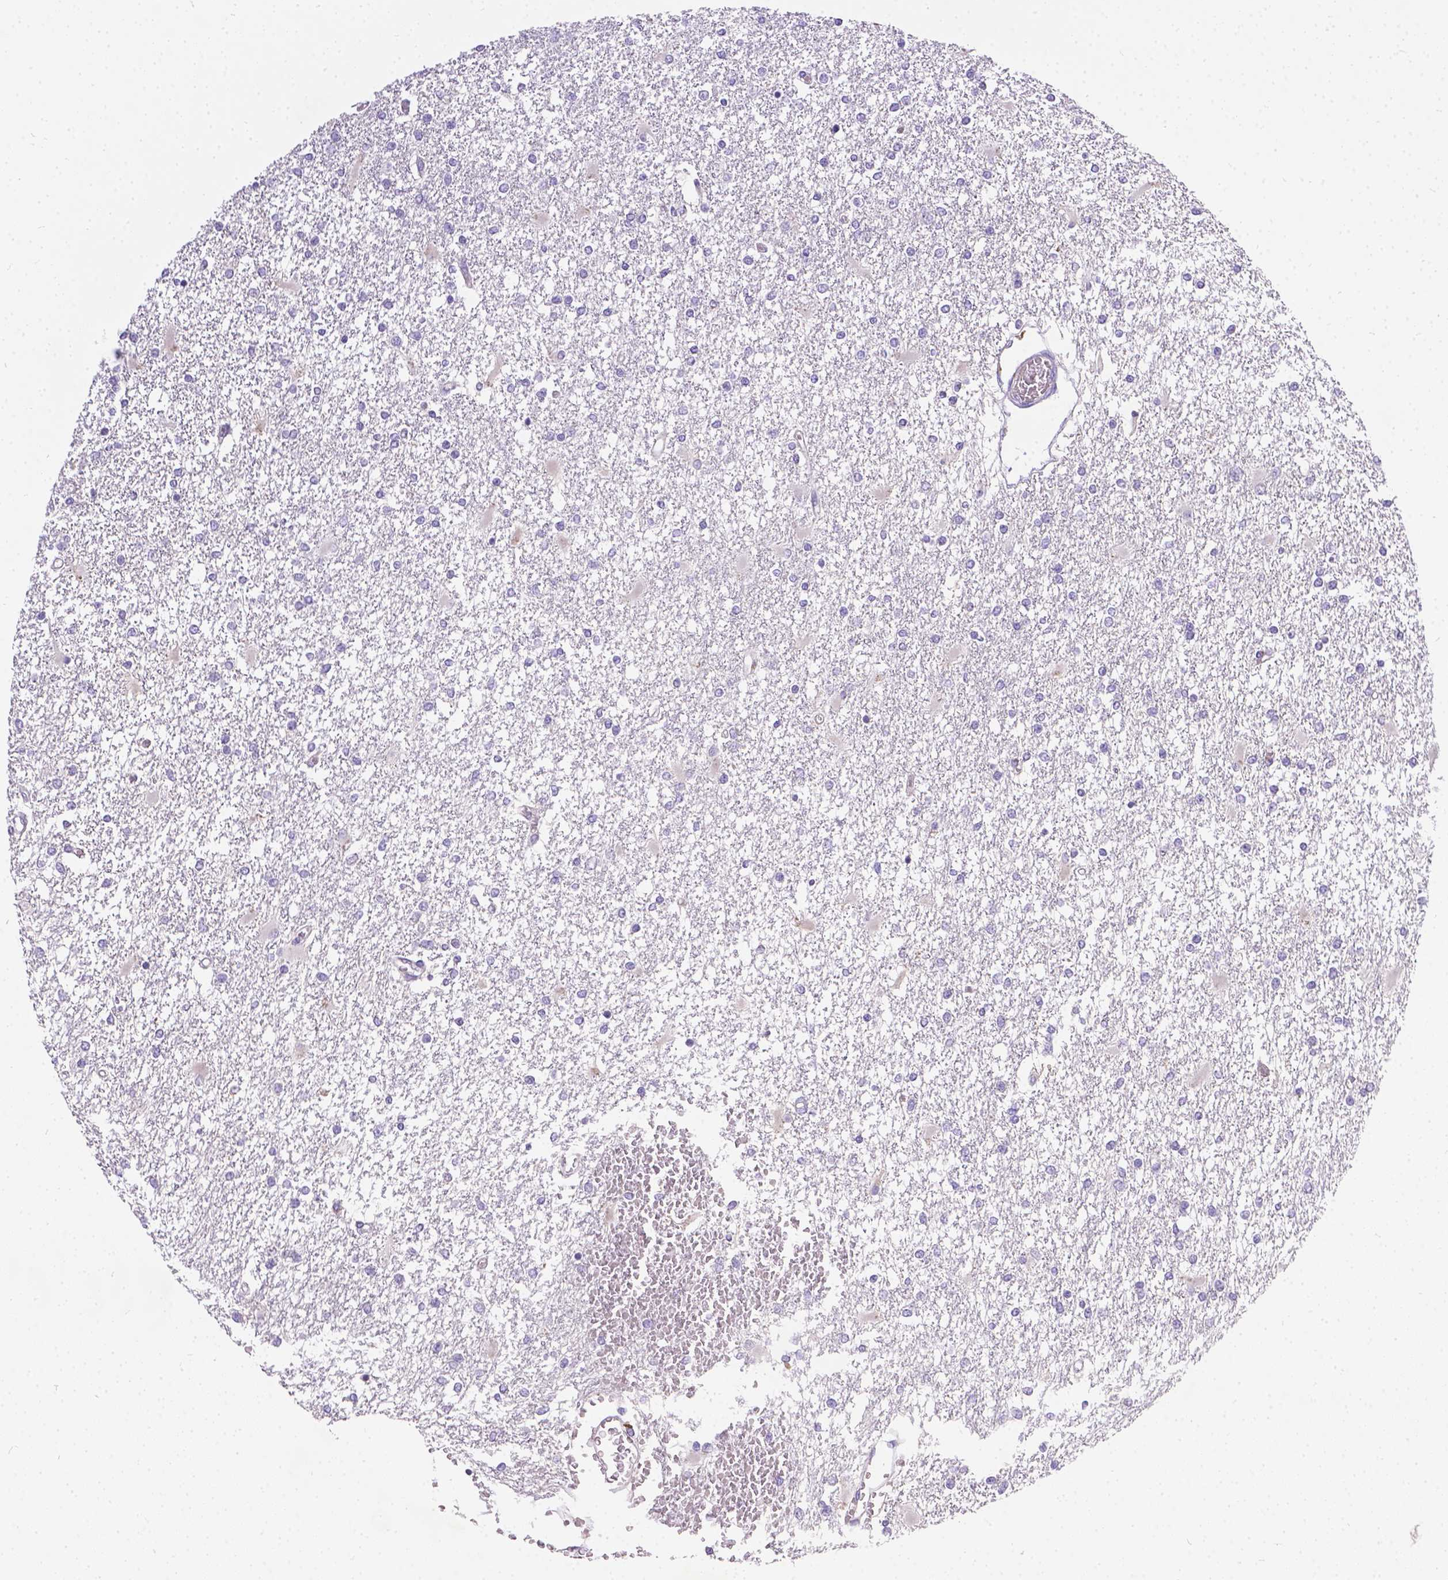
{"staining": {"intensity": "negative", "quantity": "none", "location": "none"}, "tissue": "glioma", "cell_type": "Tumor cells", "image_type": "cancer", "snomed": [{"axis": "morphology", "description": "Glioma, malignant, High grade"}, {"axis": "topography", "description": "Cerebral cortex"}], "caption": "Tumor cells are negative for brown protein staining in malignant glioma (high-grade). (Stains: DAB (3,3'-diaminobenzidine) immunohistochemistry with hematoxylin counter stain, Microscopy: brightfield microscopy at high magnification).", "gene": "TM4SF18", "patient": {"sex": "male", "age": 79}}